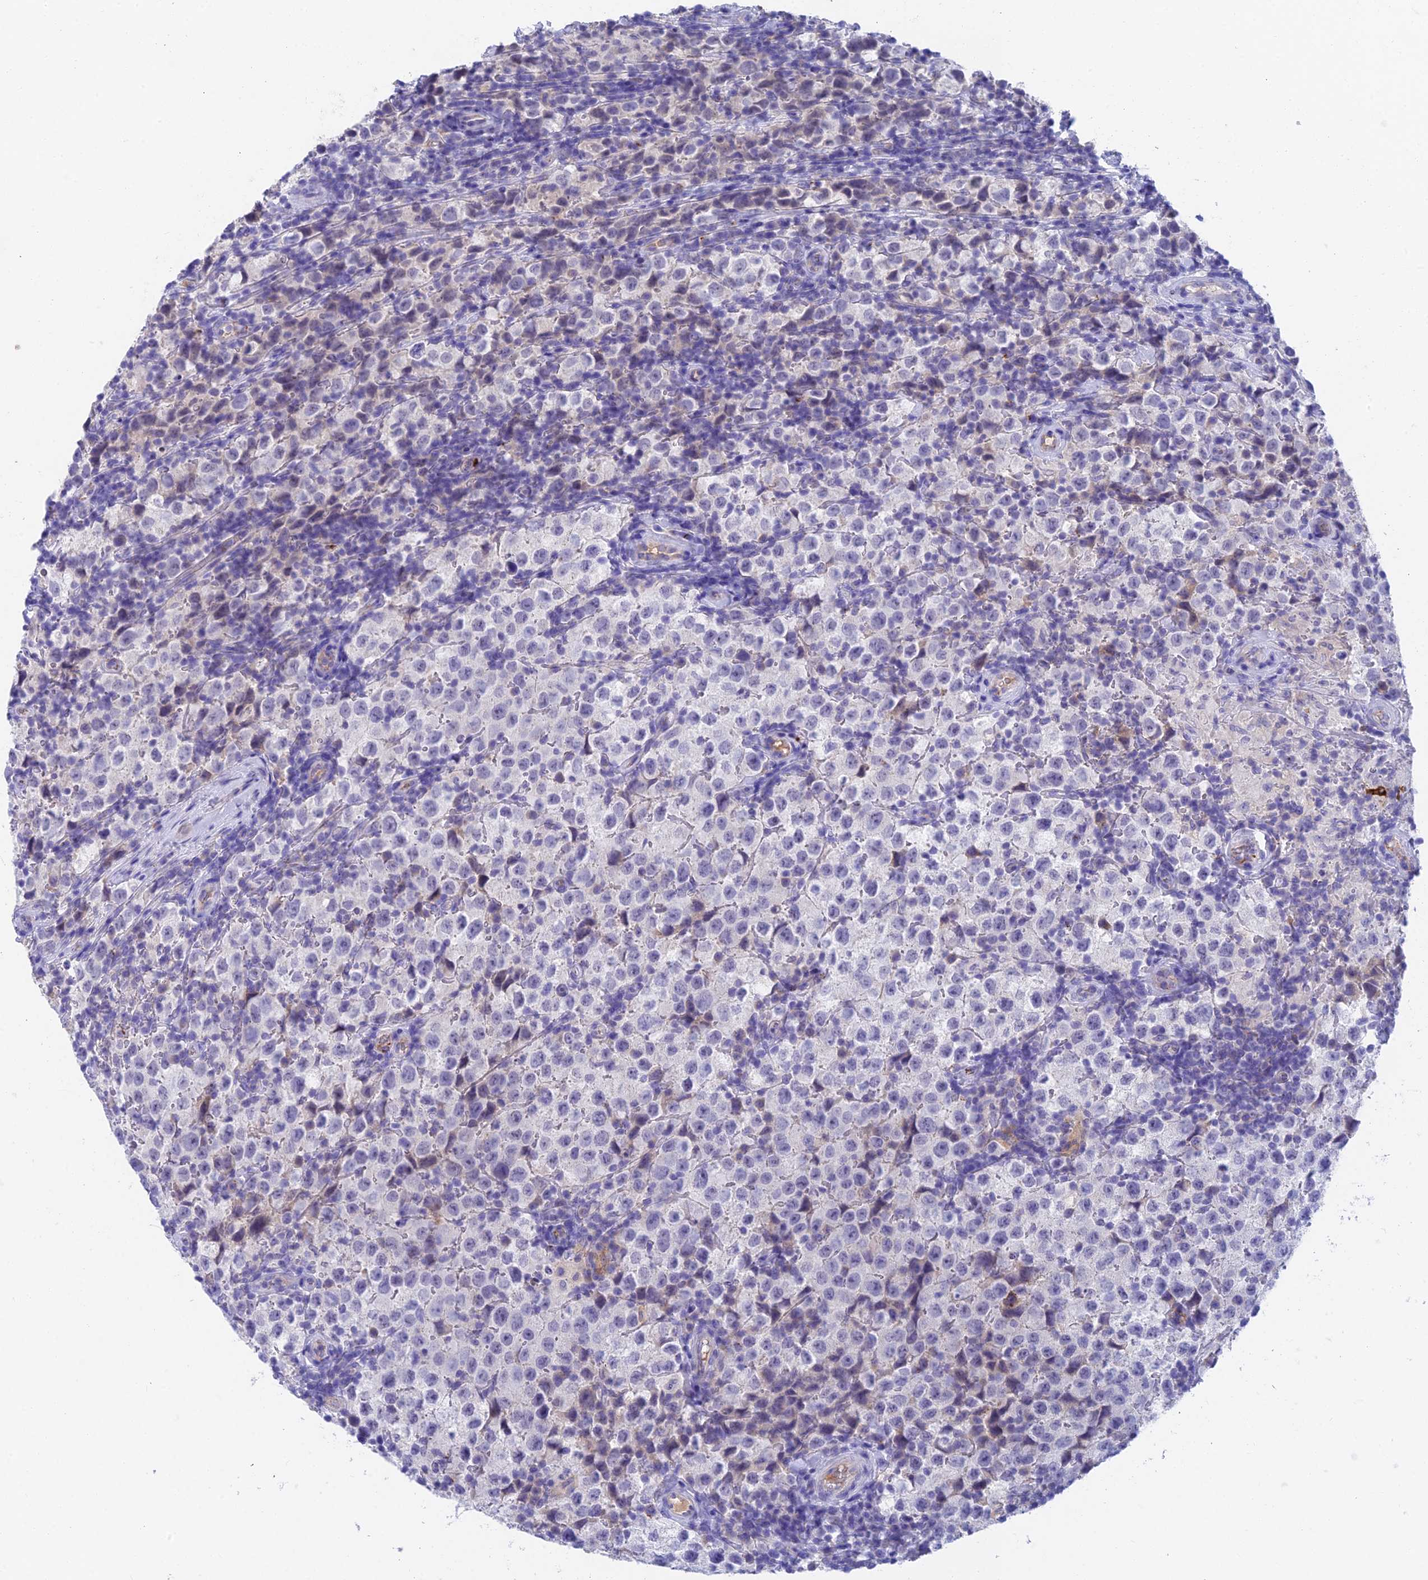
{"staining": {"intensity": "negative", "quantity": "none", "location": "none"}, "tissue": "testis cancer", "cell_type": "Tumor cells", "image_type": "cancer", "snomed": [{"axis": "morphology", "description": "Seminoma, NOS"}, {"axis": "morphology", "description": "Carcinoma, Embryonal, NOS"}, {"axis": "topography", "description": "Testis"}], "caption": "A histopathology image of human embryonal carcinoma (testis) is negative for staining in tumor cells.", "gene": "ADAMTS13", "patient": {"sex": "male", "age": 41}}